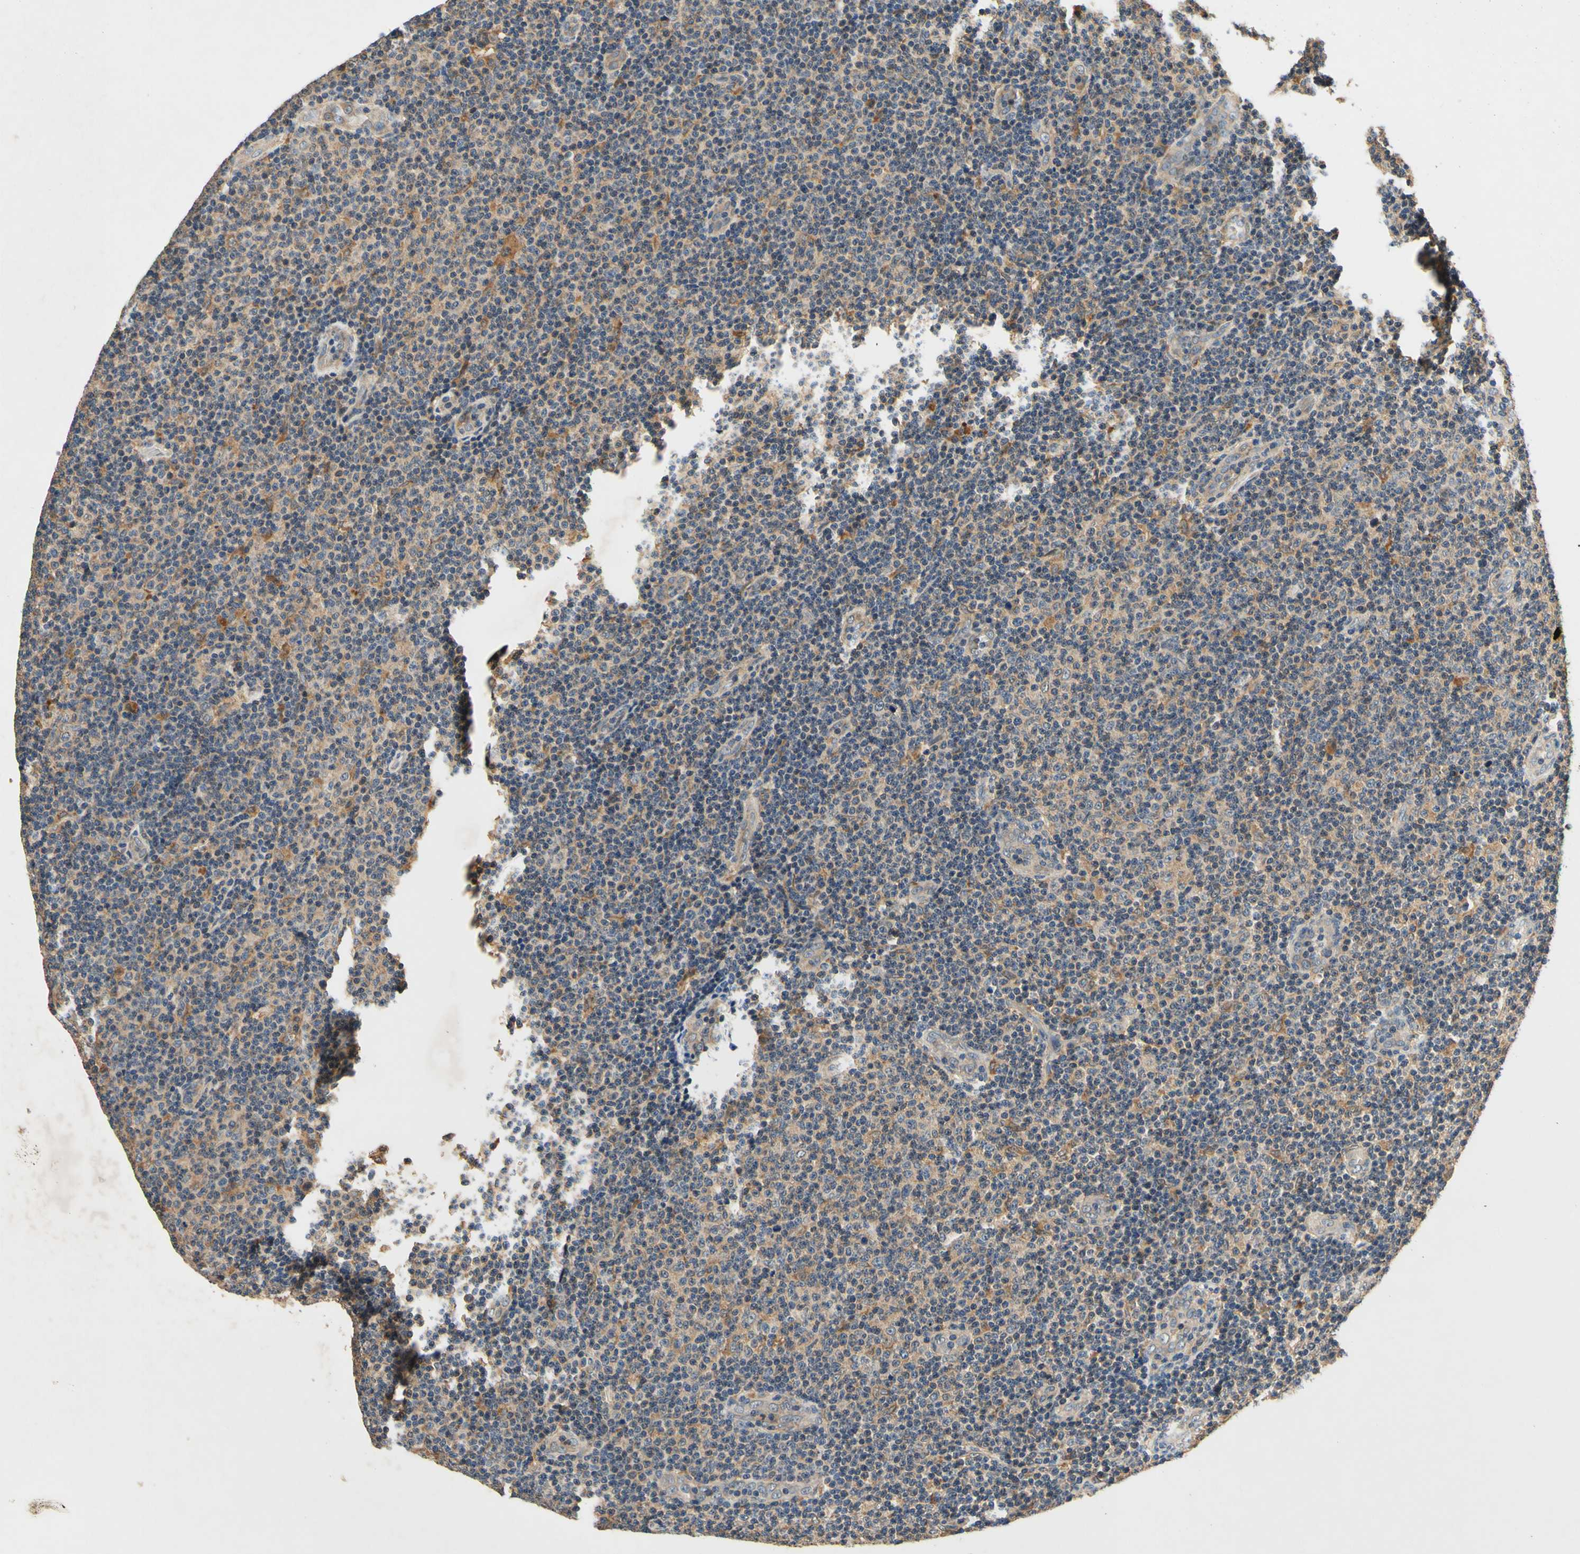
{"staining": {"intensity": "weak", "quantity": "<25%", "location": "cytoplasmic/membranous"}, "tissue": "lymphoma", "cell_type": "Tumor cells", "image_type": "cancer", "snomed": [{"axis": "morphology", "description": "Malignant lymphoma, non-Hodgkin's type, Low grade"}, {"axis": "topography", "description": "Lymph node"}], "caption": "This is a photomicrograph of immunohistochemistry staining of lymphoma, which shows no staining in tumor cells. Brightfield microscopy of immunohistochemistry stained with DAB (3,3'-diaminobenzidine) (brown) and hematoxylin (blue), captured at high magnification.", "gene": "PLA2G4A", "patient": {"sex": "male", "age": 83}}